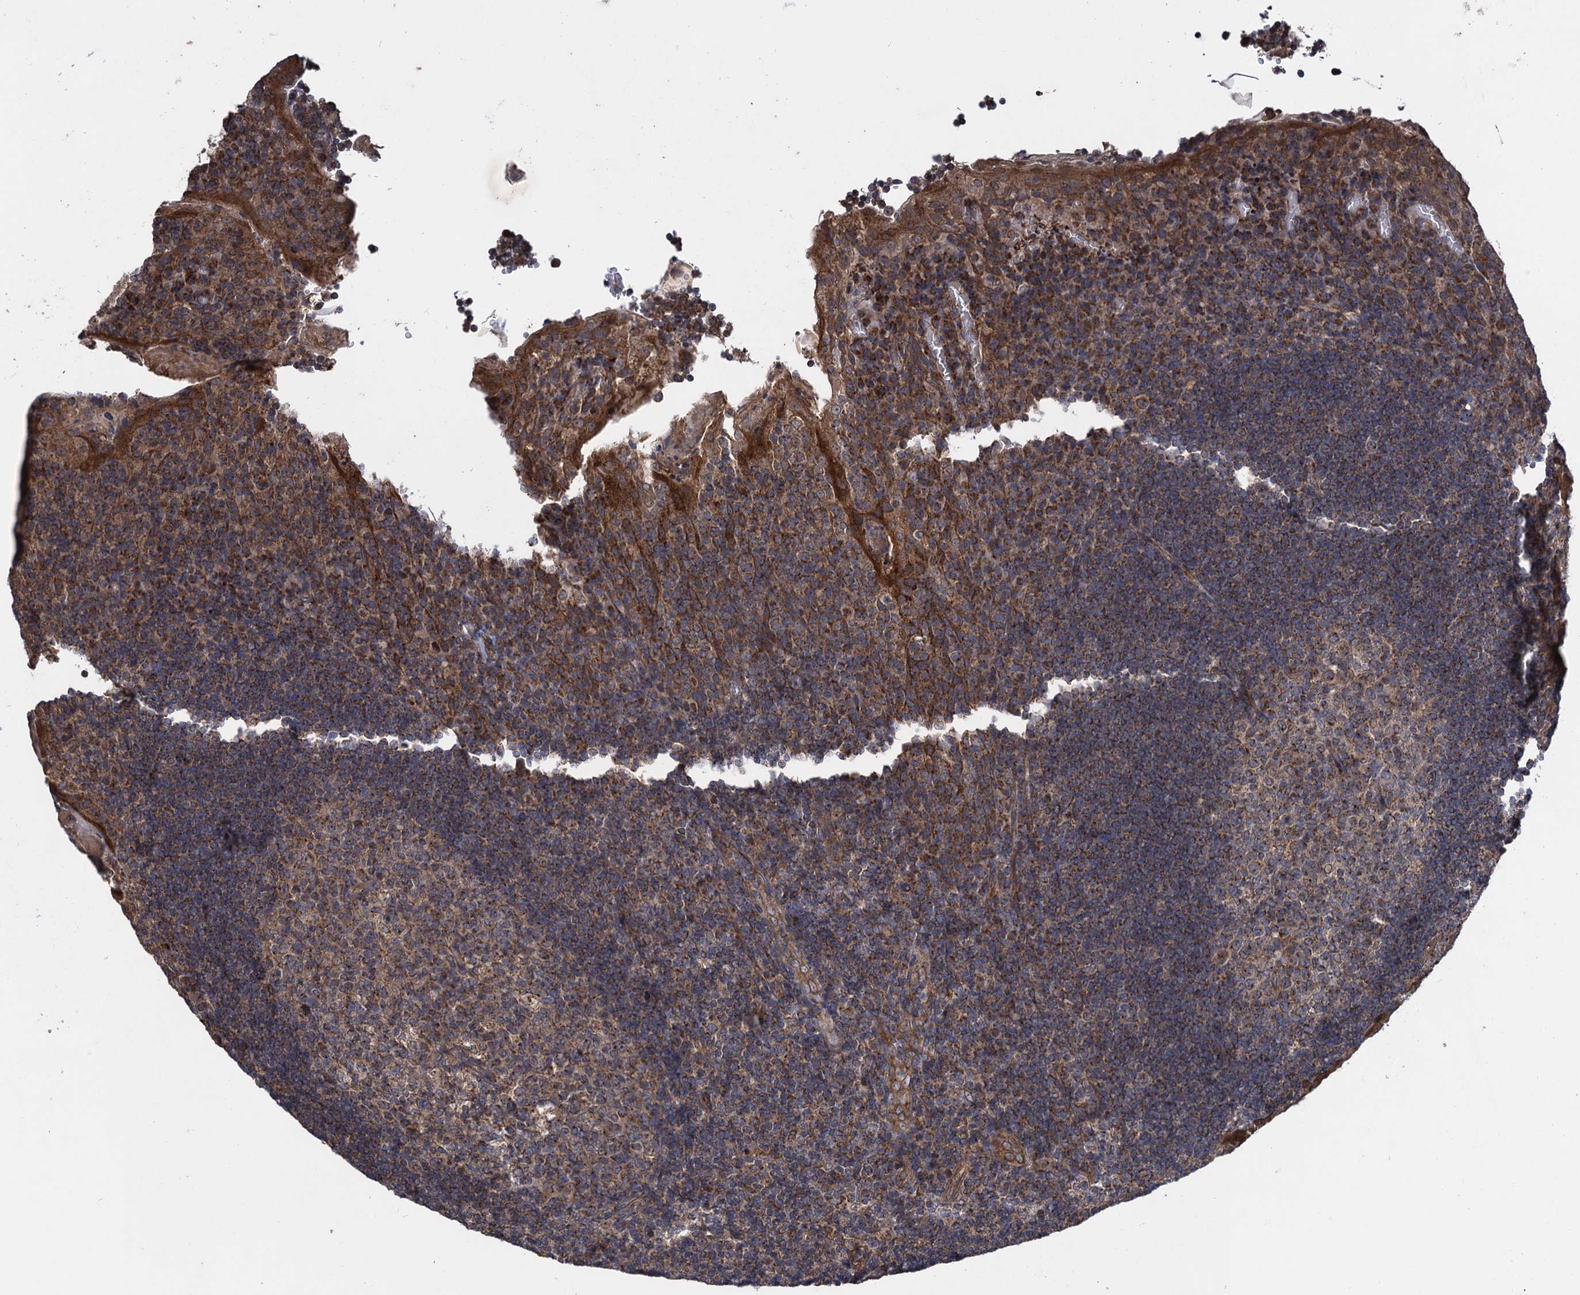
{"staining": {"intensity": "moderate", "quantity": ">75%", "location": "cytoplasmic/membranous"}, "tissue": "tonsil", "cell_type": "Germinal center cells", "image_type": "normal", "snomed": [{"axis": "morphology", "description": "Normal tissue, NOS"}, {"axis": "topography", "description": "Tonsil"}], "caption": "Brown immunohistochemical staining in normal tonsil demonstrates moderate cytoplasmic/membranous staining in about >75% of germinal center cells.", "gene": "HAUS1", "patient": {"sex": "male", "age": 17}}